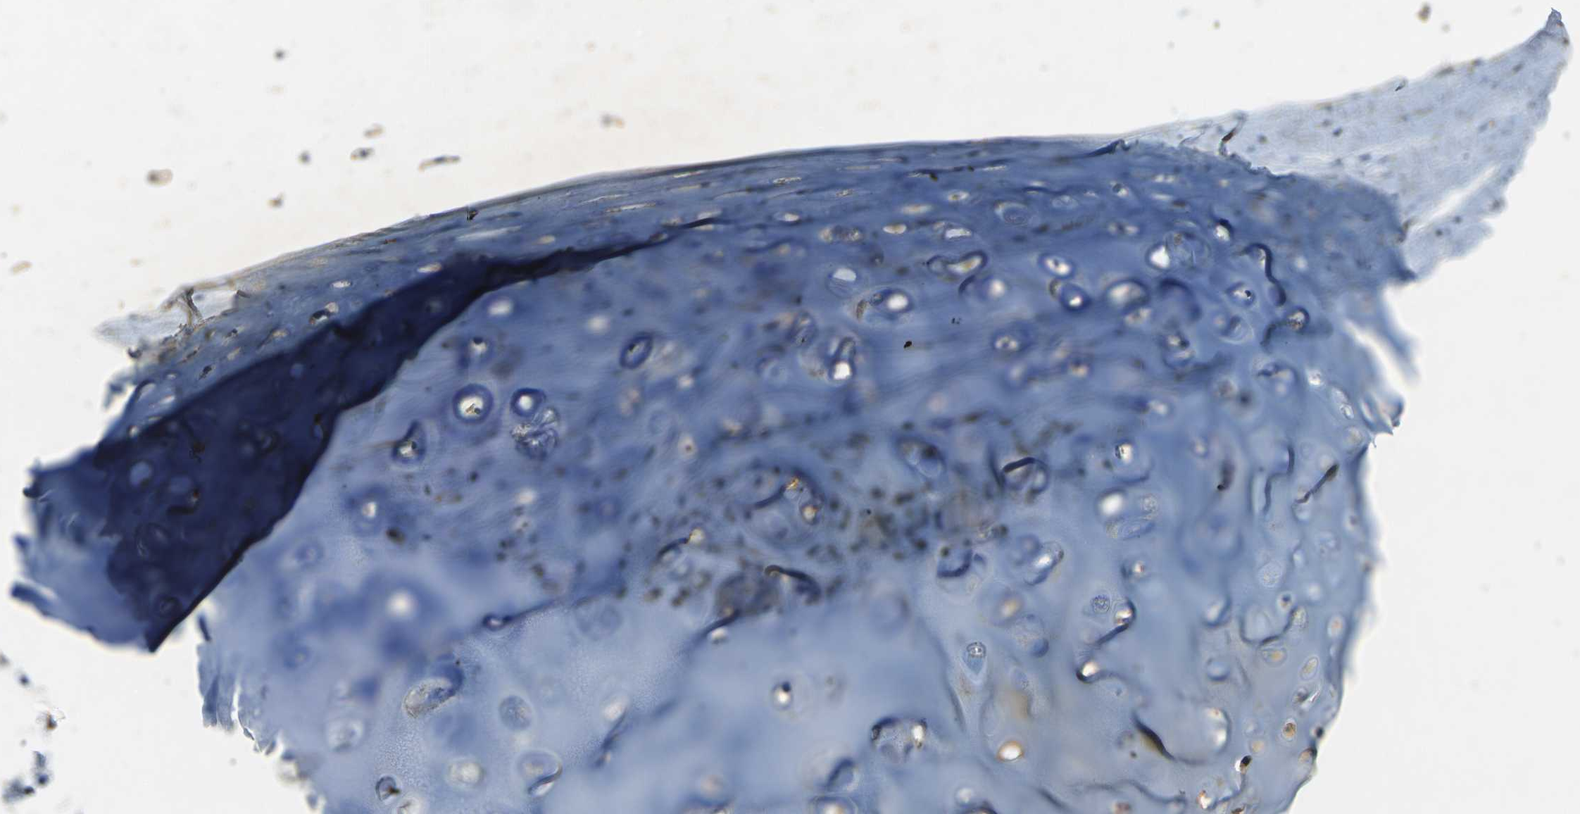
{"staining": {"intensity": "moderate", "quantity": "25%-75%", "location": "cytoplasmic/membranous"}, "tissue": "adipose tissue", "cell_type": "Adipocytes", "image_type": "normal", "snomed": [{"axis": "morphology", "description": "Normal tissue, NOS"}, {"axis": "topography", "description": "Cartilage tissue"}, {"axis": "topography", "description": "Bronchus"}], "caption": "An image of human adipose tissue stained for a protein displays moderate cytoplasmic/membranous brown staining in adipocytes. (DAB IHC with brightfield microscopy, high magnification).", "gene": "SORT1", "patient": {"sex": "female", "age": 73}}